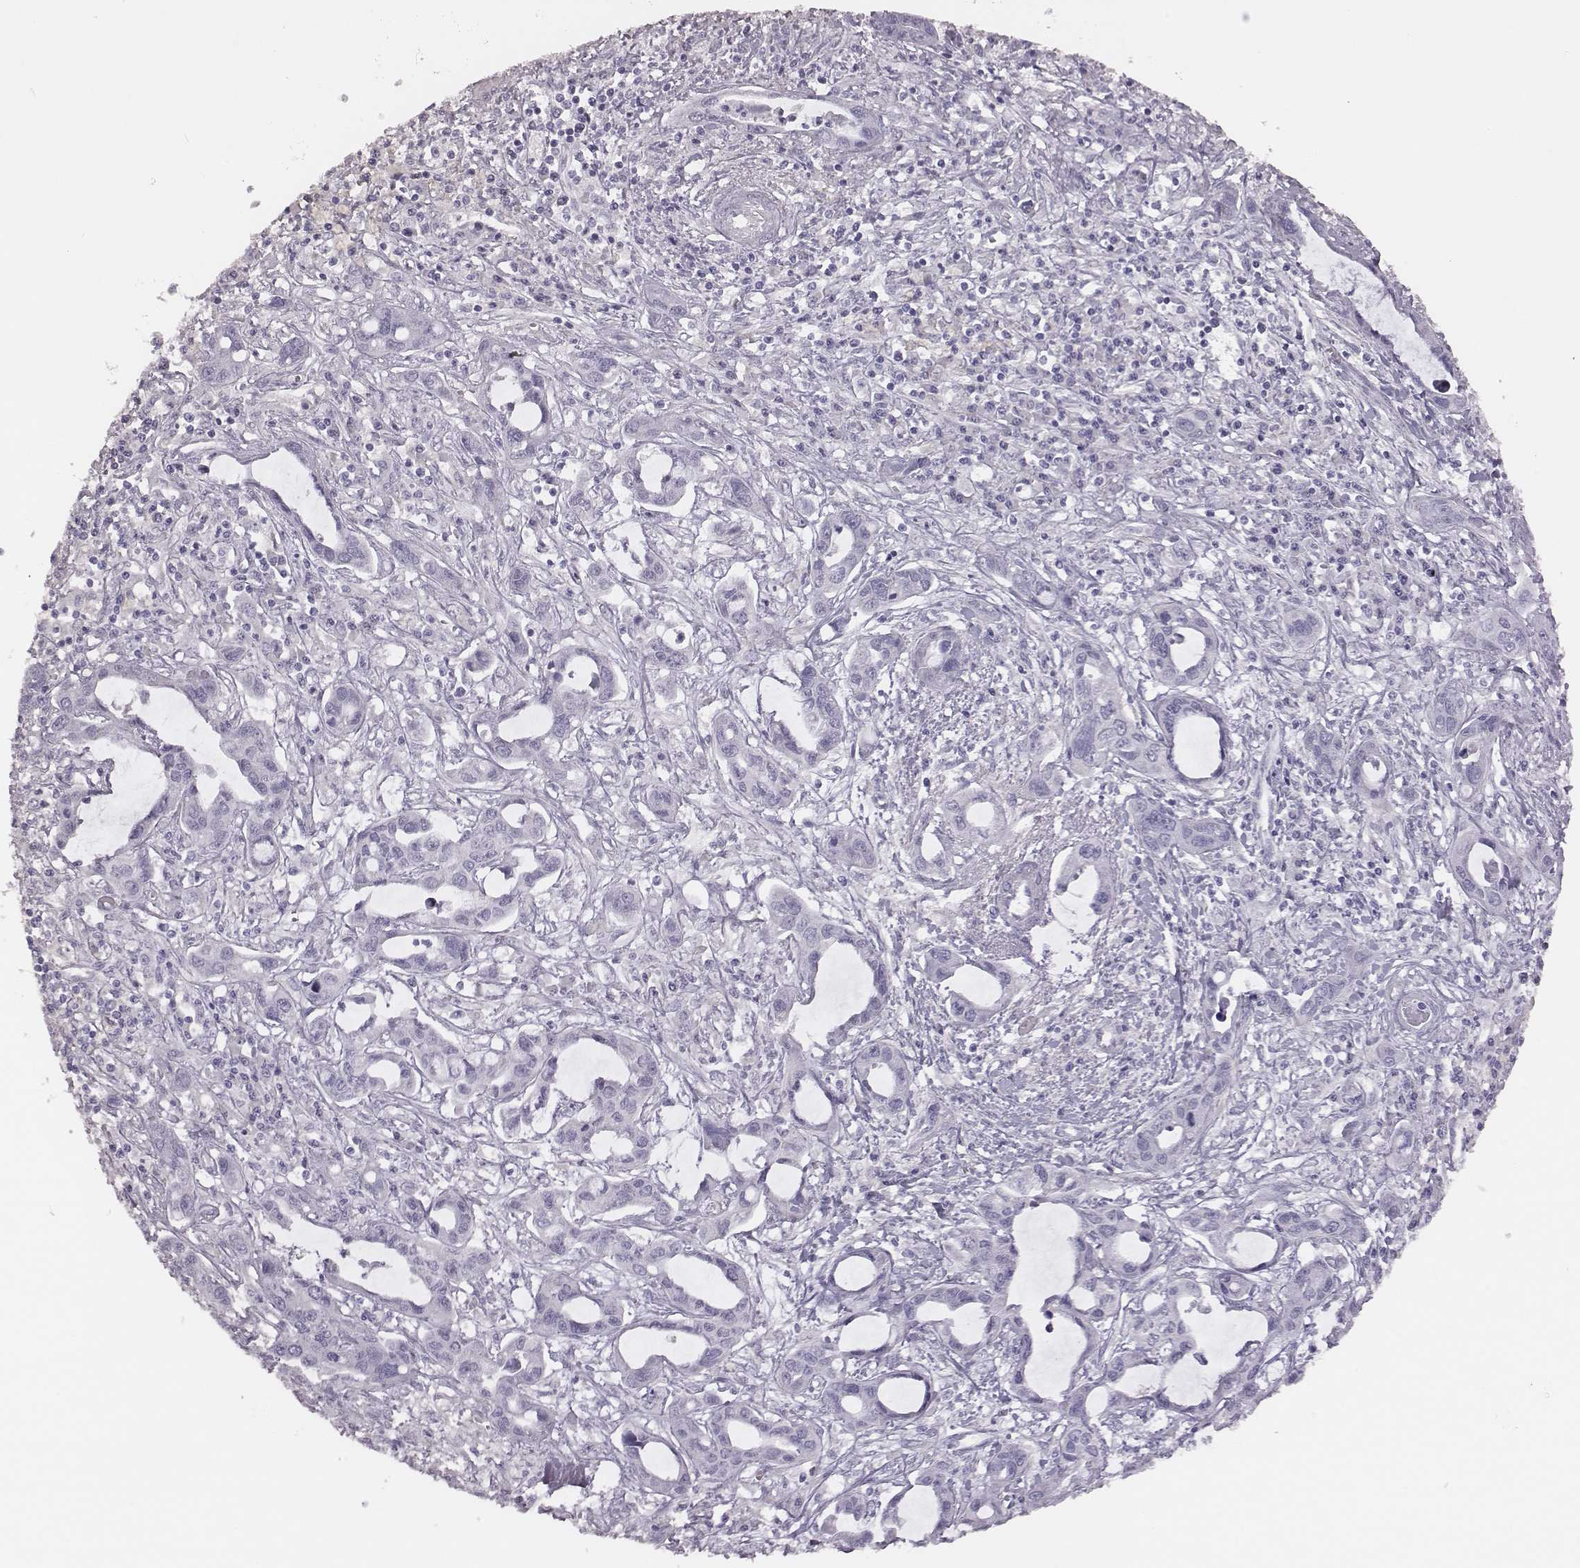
{"staining": {"intensity": "negative", "quantity": "none", "location": "none"}, "tissue": "liver cancer", "cell_type": "Tumor cells", "image_type": "cancer", "snomed": [{"axis": "morphology", "description": "Cholangiocarcinoma"}, {"axis": "topography", "description": "Liver"}], "caption": "Human liver cancer stained for a protein using immunohistochemistry exhibits no expression in tumor cells.", "gene": "GUCA1A", "patient": {"sex": "male", "age": 58}}